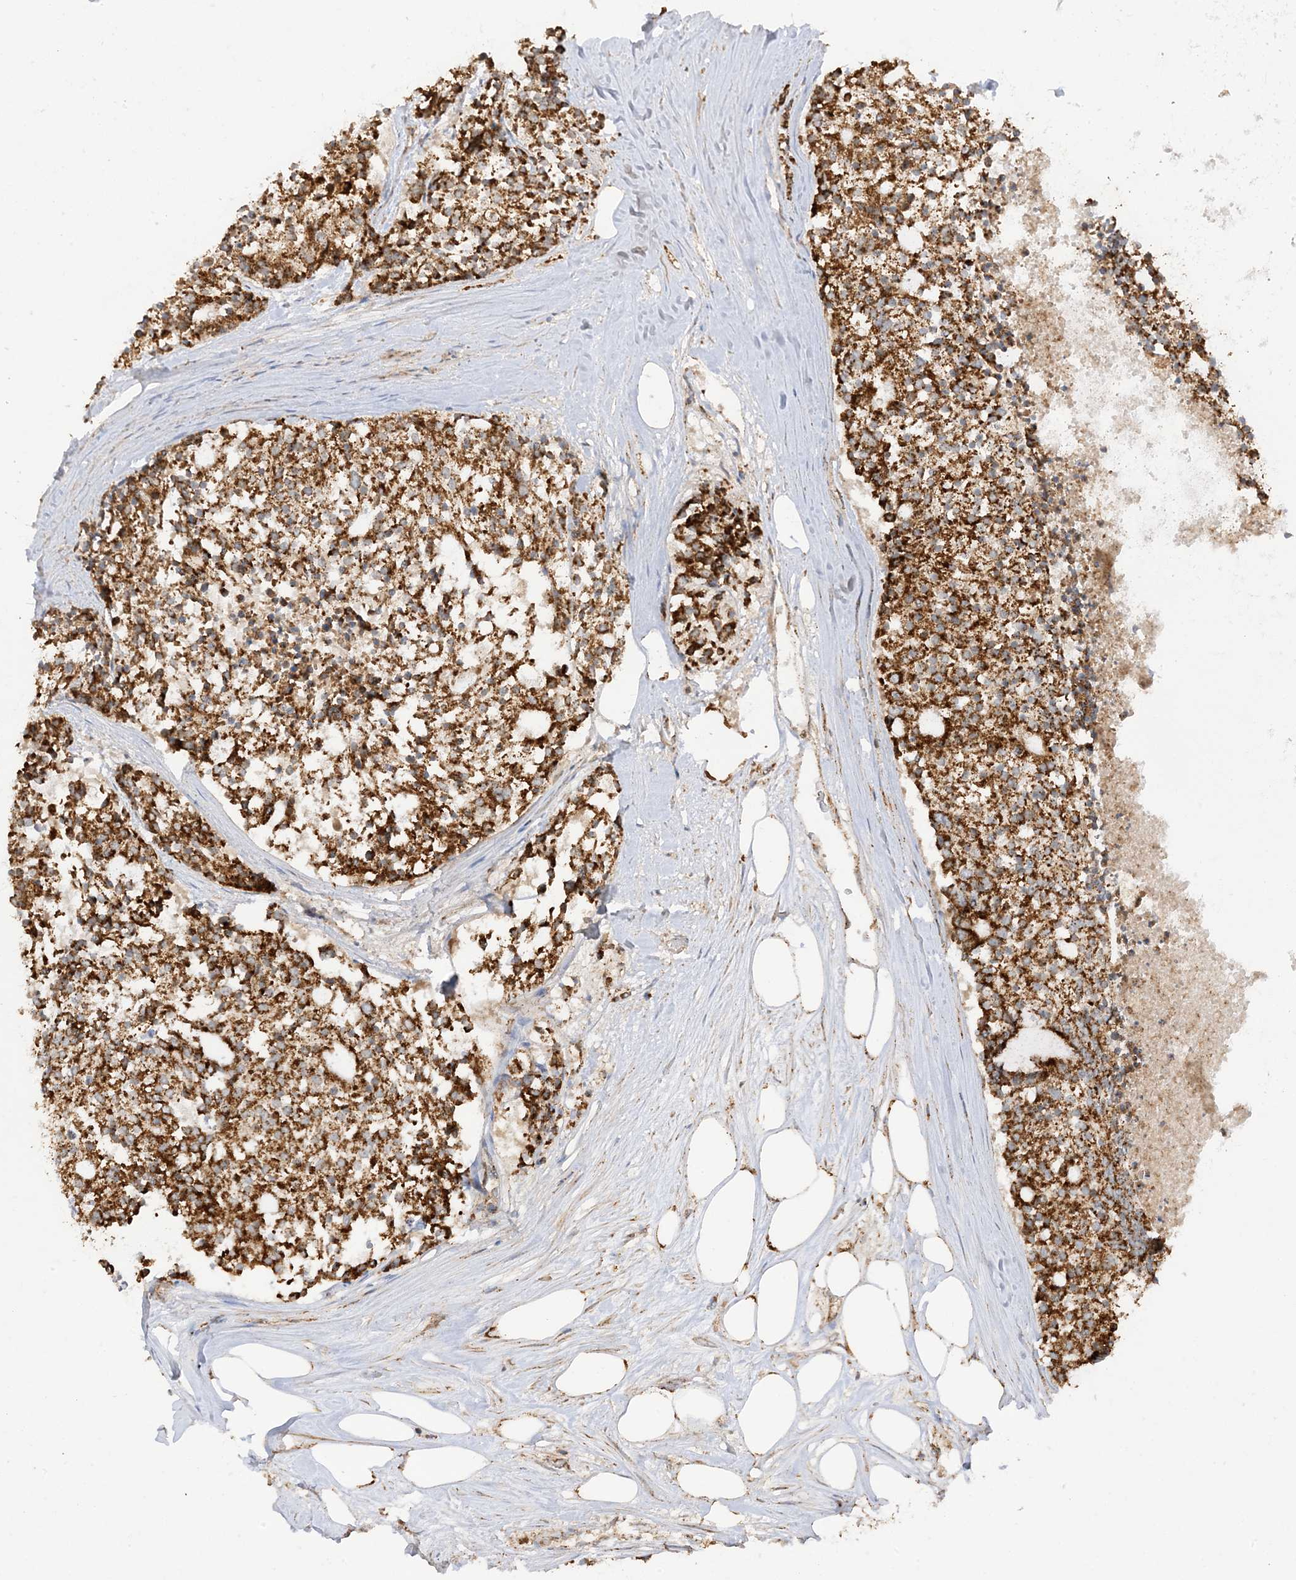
{"staining": {"intensity": "strong", "quantity": ">75%", "location": "cytoplasmic/membranous"}, "tissue": "carcinoid", "cell_type": "Tumor cells", "image_type": "cancer", "snomed": [{"axis": "morphology", "description": "Carcinoid, malignant, NOS"}, {"axis": "topography", "description": "Pancreas"}], "caption": "Human carcinoid (malignant) stained for a protein (brown) shows strong cytoplasmic/membranous positive staining in about >75% of tumor cells.", "gene": "N4BP3", "patient": {"sex": "female", "age": 54}}